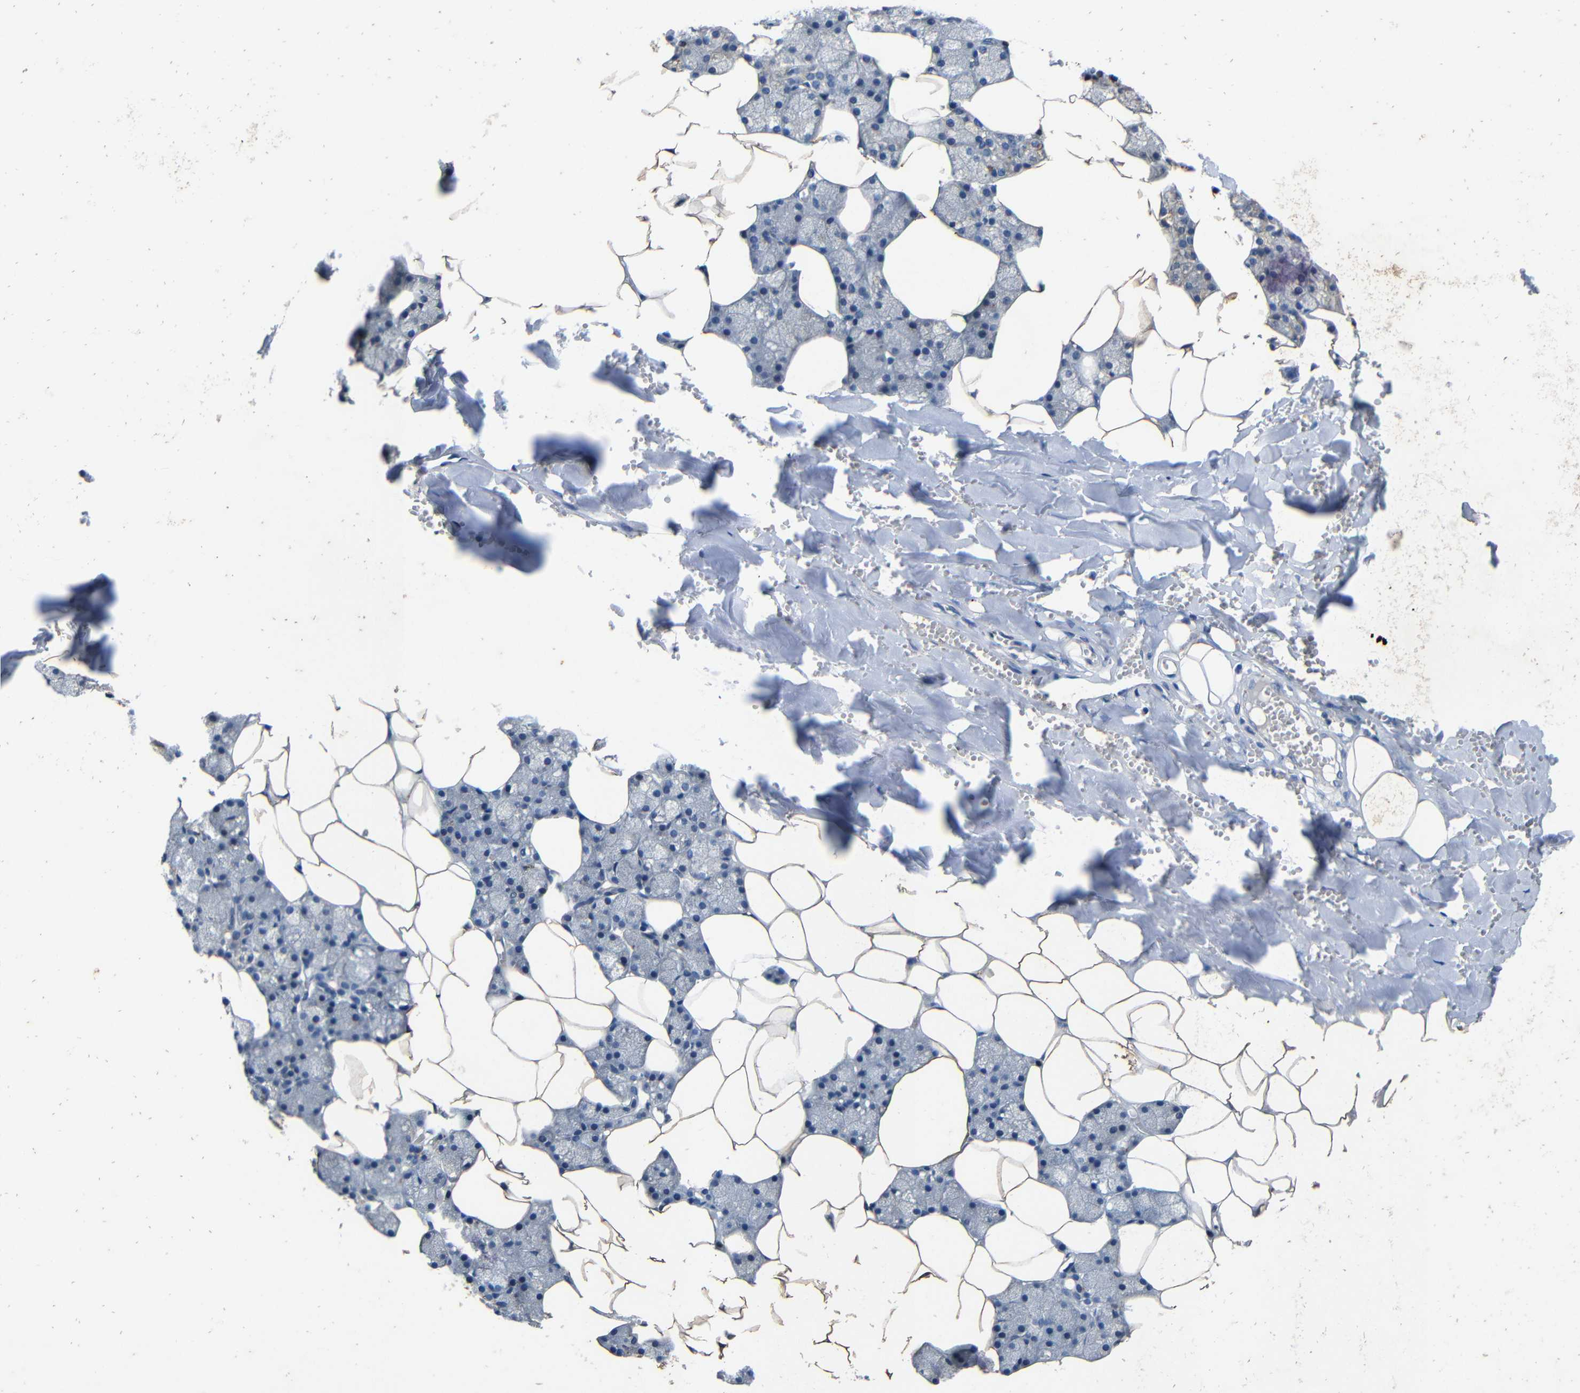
{"staining": {"intensity": "weak", "quantity": "<25%", "location": "cytoplasmic/membranous"}, "tissue": "salivary gland", "cell_type": "Glandular cells", "image_type": "normal", "snomed": [{"axis": "morphology", "description": "Normal tissue, NOS"}, {"axis": "topography", "description": "Salivary gland"}], "caption": "A high-resolution micrograph shows IHC staining of benign salivary gland, which exhibits no significant expression in glandular cells. The staining is performed using DAB brown chromogen with nuclei counter-stained in using hematoxylin.", "gene": "C6orf89", "patient": {"sex": "male", "age": 62}}